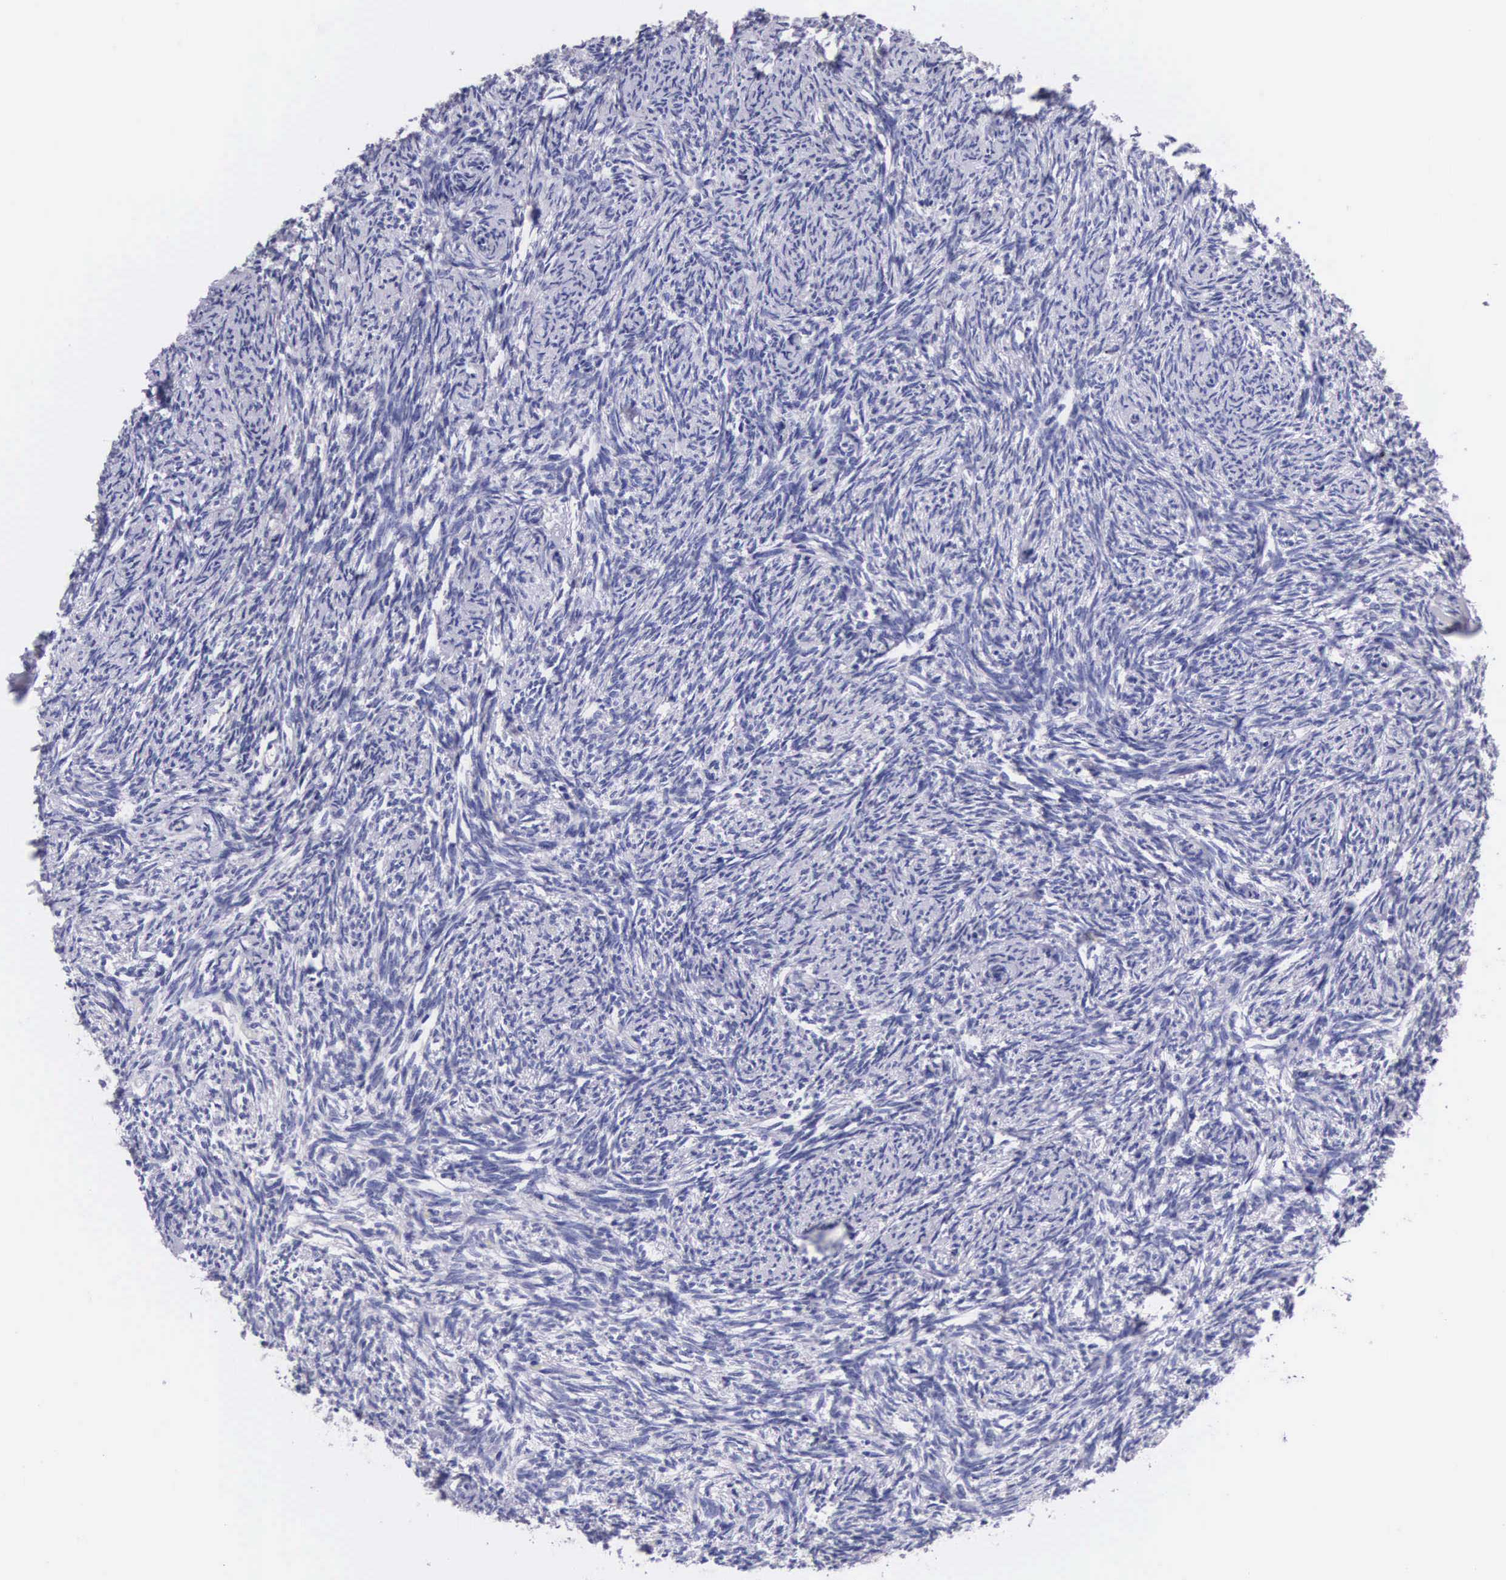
{"staining": {"intensity": "negative", "quantity": "none", "location": "none"}, "tissue": "ovary", "cell_type": "Ovarian stroma cells", "image_type": "normal", "snomed": [{"axis": "morphology", "description": "Normal tissue, NOS"}, {"axis": "topography", "description": "Ovary"}], "caption": "Normal ovary was stained to show a protein in brown. There is no significant positivity in ovarian stroma cells. (Stains: DAB immunohistochemistry (IHC) with hematoxylin counter stain, Microscopy: brightfield microscopy at high magnification).", "gene": "FCN1", "patient": {"sex": "female", "age": 54}}